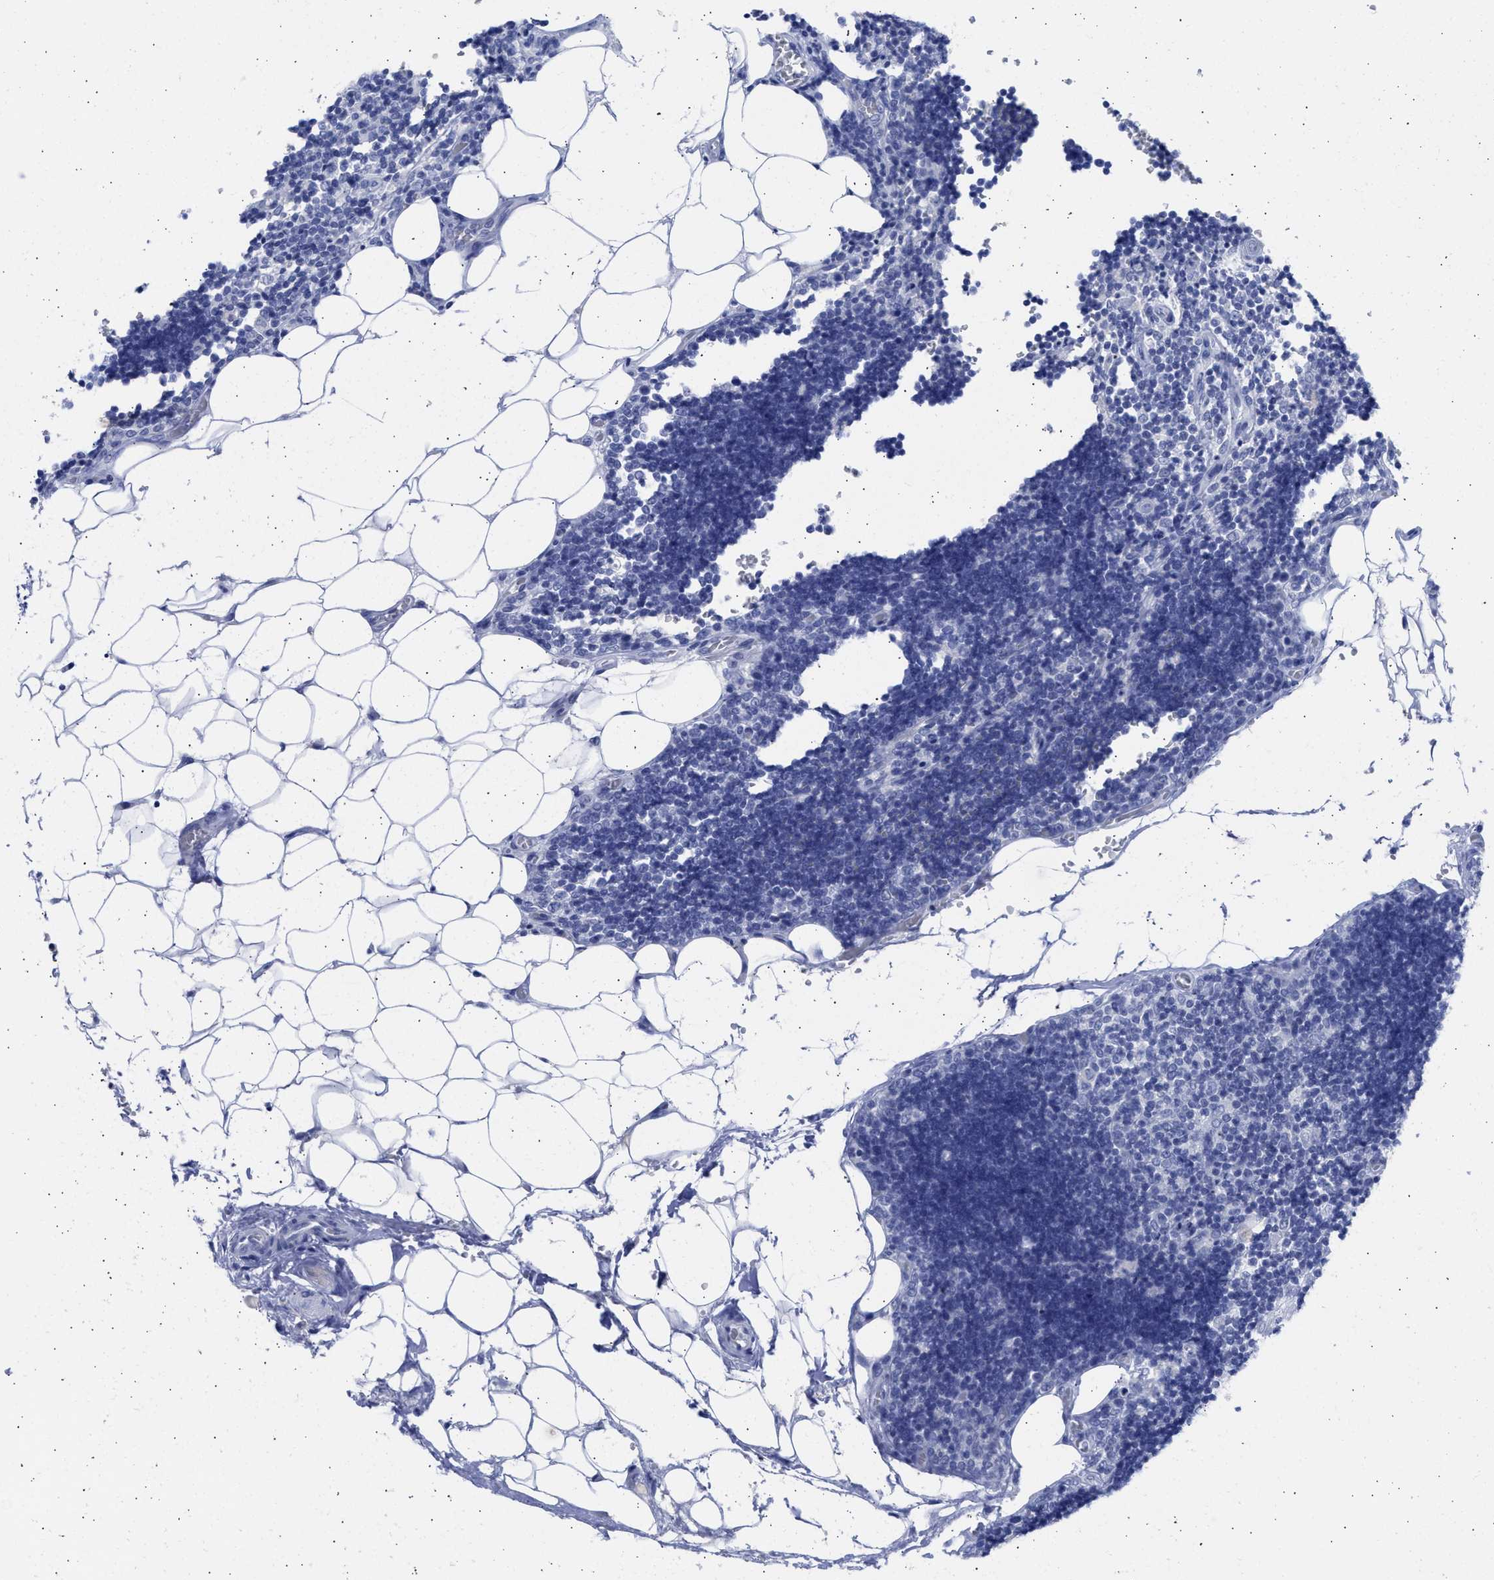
{"staining": {"intensity": "negative", "quantity": "none", "location": "none"}, "tissue": "lymph node", "cell_type": "Germinal center cells", "image_type": "normal", "snomed": [{"axis": "morphology", "description": "Normal tissue, NOS"}, {"axis": "topography", "description": "Lymph node"}], "caption": "Protein analysis of normal lymph node displays no significant positivity in germinal center cells. (Stains: DAB immunohistochemistry (IHC) with hematoxylin counter stain, Microscopy: brightfield microscopy at high magnification).", "gene": "NCAM1", "patient": {"sex": "male", "age": 33}}